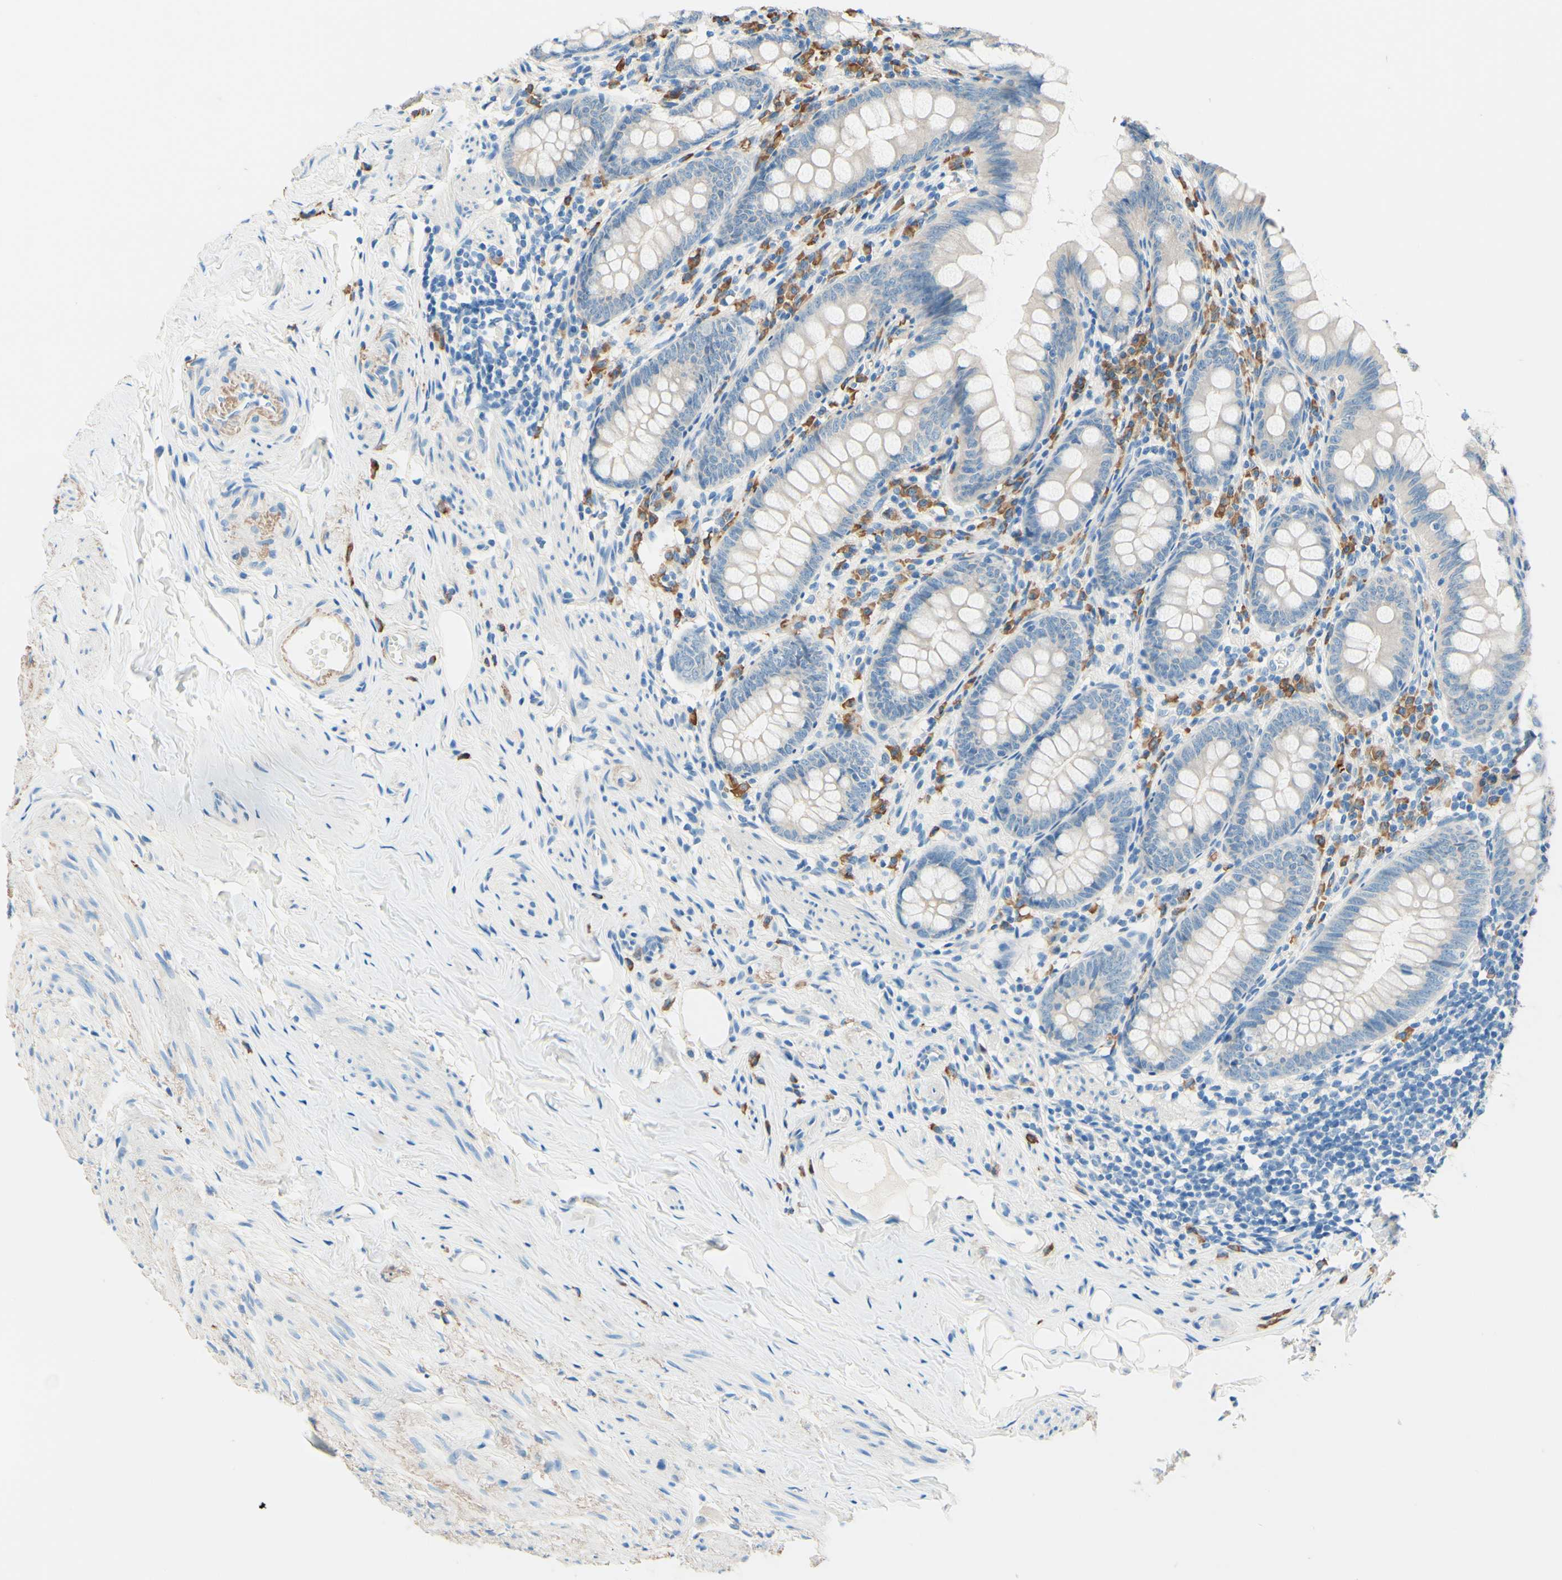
{"staining": {"intensity": "negative", "quantity": "none", "location": "none"}, "tissue": "appendix", "cell_type": "Glandular cells", "image_type": "normal", "snomed": [{"axis": "morphology", "description": "Normal tissue, NOS"}, {"axis": "topography", "description": "Appendix"}], "caption": "This is a histopathology image of immunohistochemistry staining of benign appendix, which shows no positivity in glandular cells.", "gene": "PASD1", "patient": {"sex": "female", "age": 77}}